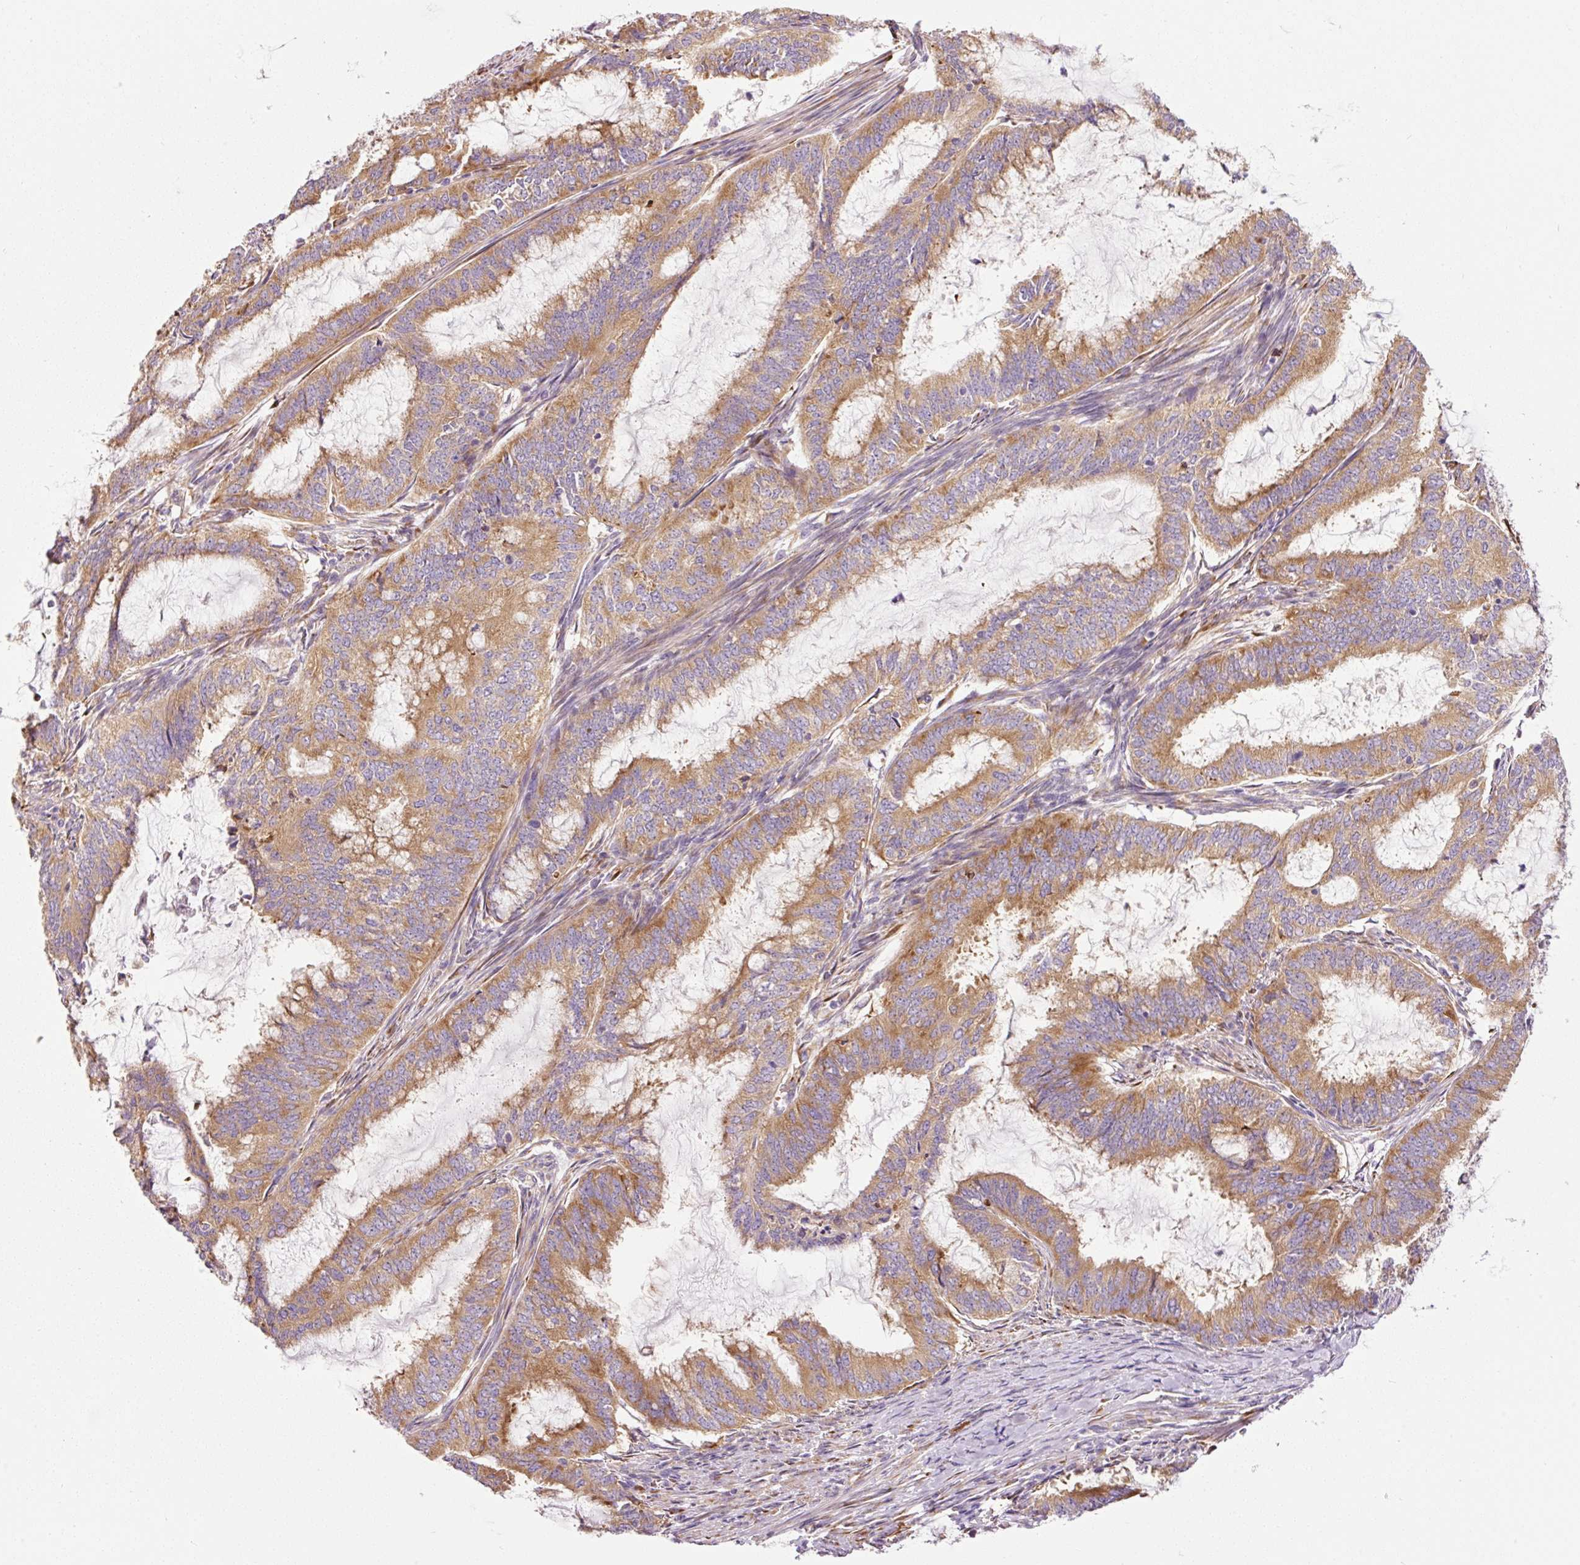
{"staining": {"intensity": "moderate", "quantity": ">75%", "location": "cytoplasmic/membranous"}, "tissue": "endometrial cancer", "cell_type": "Tumor cells", "image_type": "cancer", "snomed": [{"axis": "morphology", "description": "Adenocarcinoma, NOS"}, {"axis": "topography", "description": "Endometrium"}], "caption": "Immunohistochemistry (IHC) of adenocarcinoma (endometrial) shows medium levels of moderate cytoplasmic/membranous staining in about >75% of tumor cells. Using DAB (3,3'-diaminobenzidine) (brown) and hematoxylin (blue) stains, captured at high magnification using brightfield microscopy.", "gene": "RPL10A", "patient": {"sex": "female", "age": 51}}